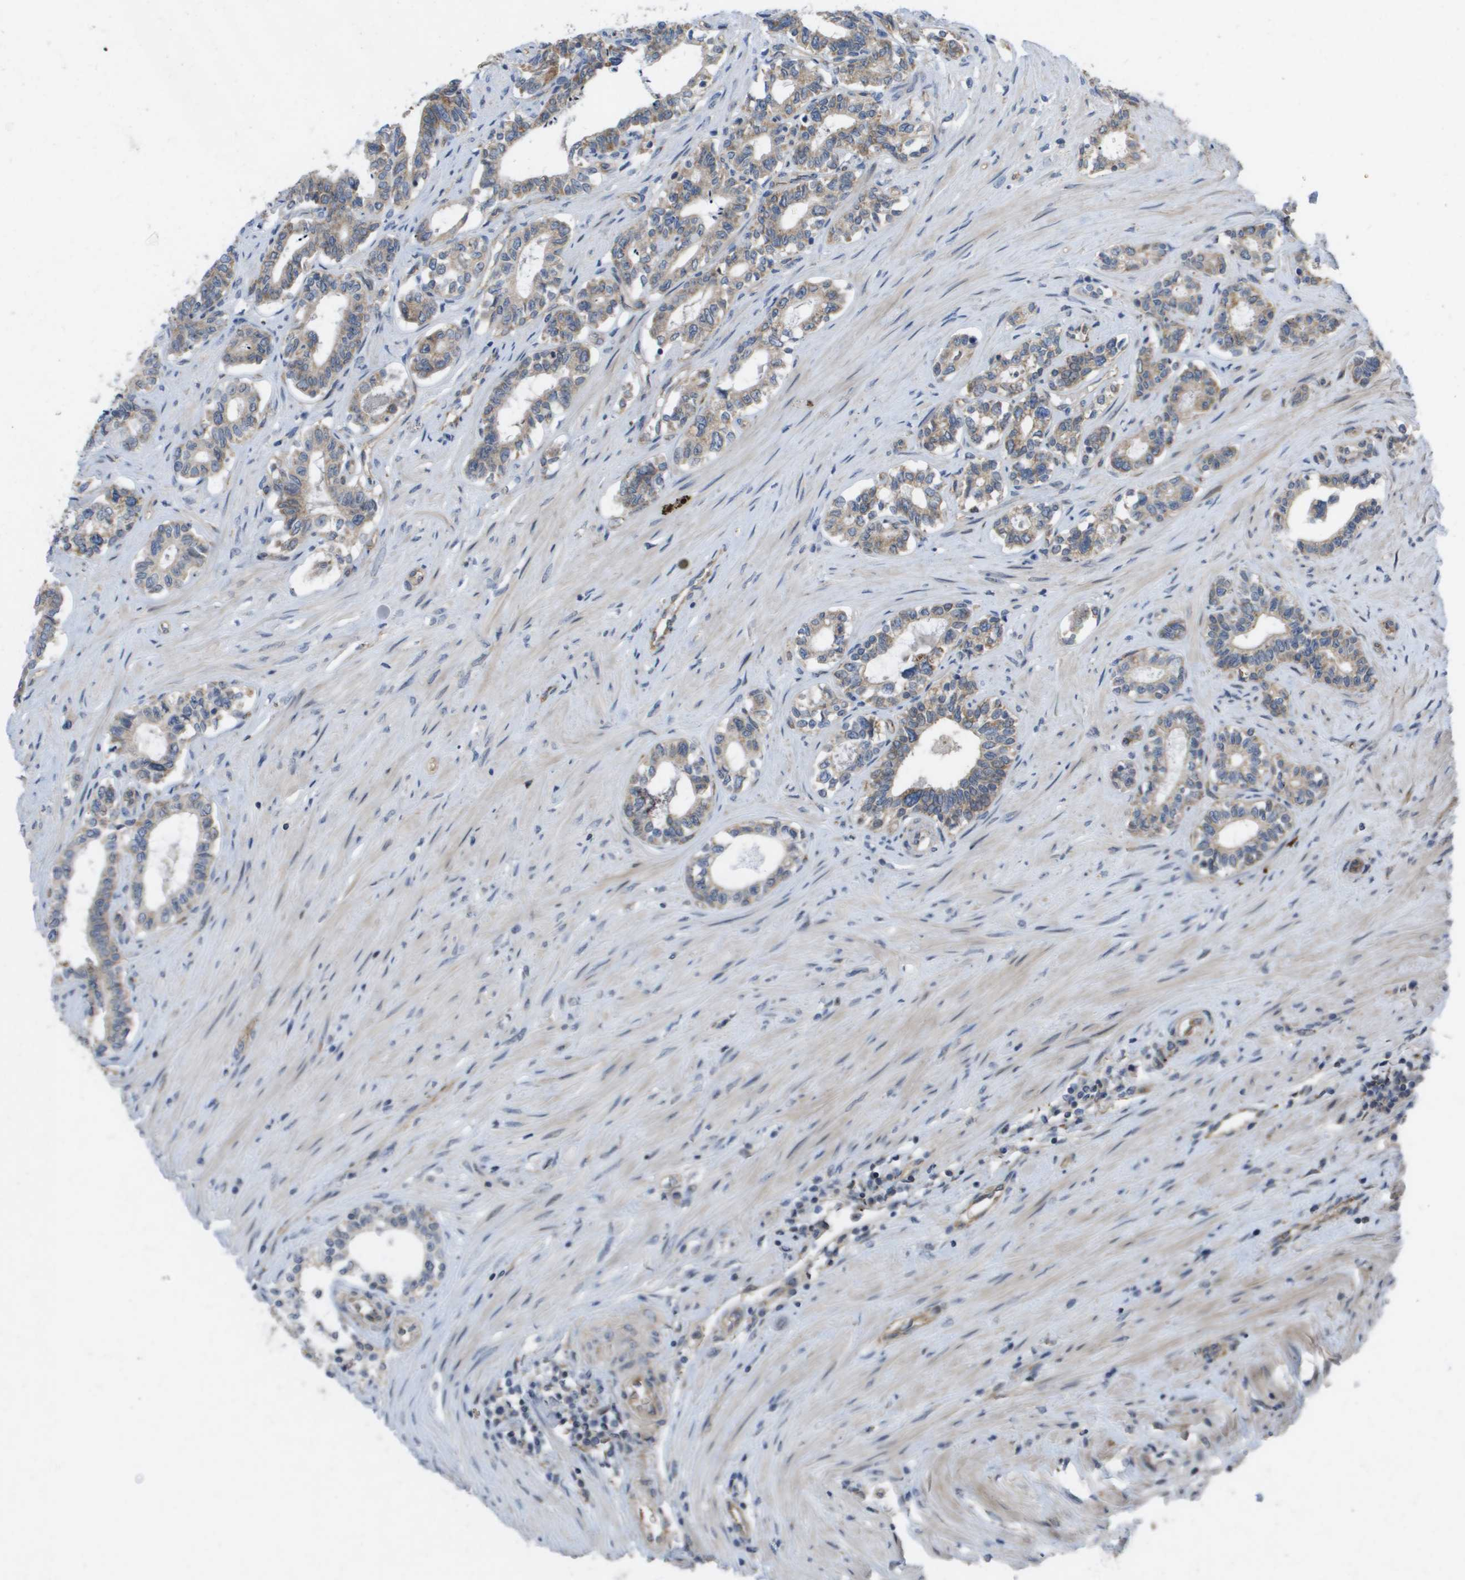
{"staining": {"intensity": "weak", "quantity": "25%-75%", "location": "cytoplasmic/membranous"}, "tissue": "seminal vesicle", "cell_type": "Glandular cells", "image_type": "normal", "snomed": [{"axis": "morphology", "description": "Normal tissue, NOS"}, {"axis": "morphology", "description": "Adenocarcinoma, High grade"}, {"axis": "topography", "description": "Prostate"}, {"axis": "topography", "description": "Seminal veicle"}], "caption": "Immunohistochemical staining of unremarkable seminal vesicle exhibits 25%-75% levels of weak cytoplasmic/membranous protein positivity in about 25%-75% of glandular cells. Using DAB (3,3'-diaminobenzidine) (brown) and hematoxylin (blue) stains, captured at high magnification using brightfield microscopy.", "gene": "MTARC2", "patient": {"sex": "male", "age": 55}}